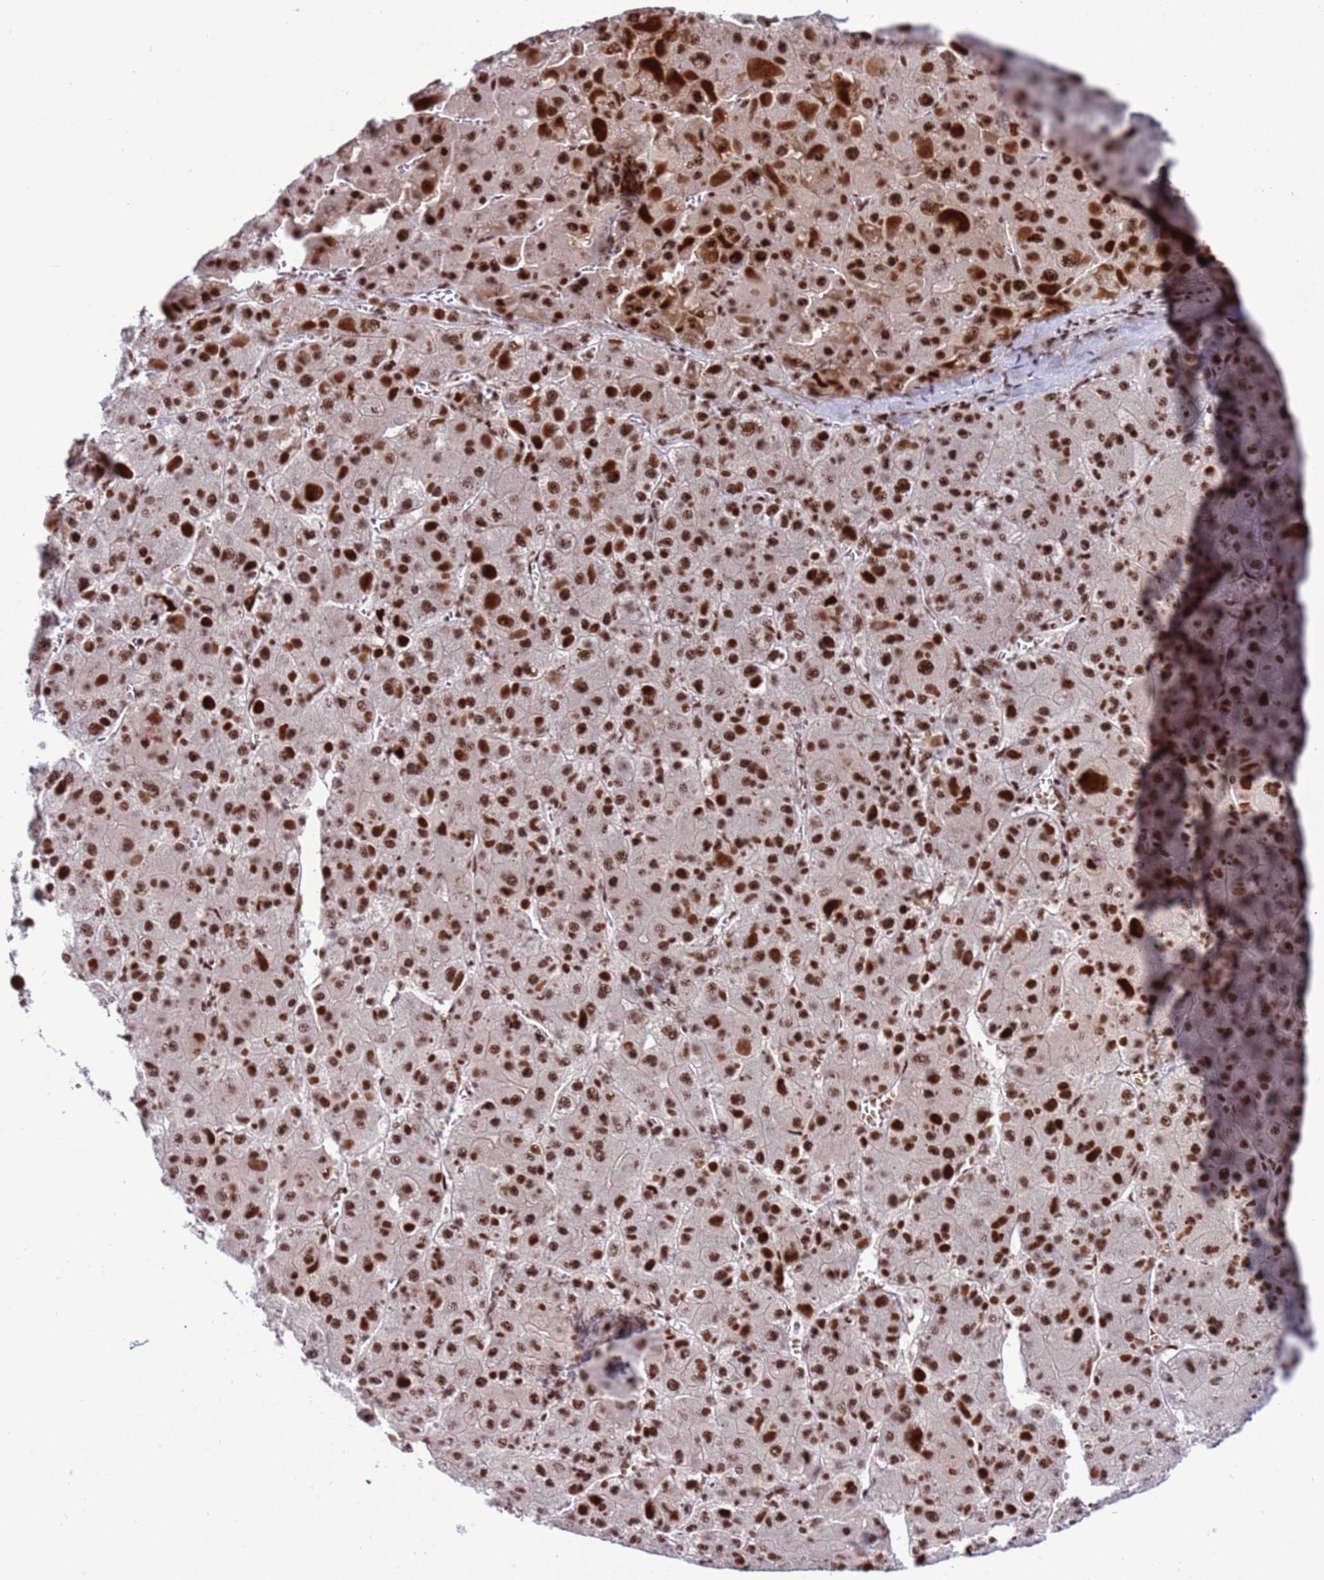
{"staining": {"intensity": "strong", "quantity": ">75%", "location": "nuclear"}, "tissue": "liver cancer", "cell_type": "Tumor cells", "image_type": "cancer", "snomed": [{"axis": "morphology", "description": "Carcinoma, Hepatocellular, NOS"}, {"axis": "topography", "description": "Liver"}], "caption": "This is a micrograph of immunohistochemistry staining of liver hepatocellular carcinoma, which shows strong positivity in the nuclear of tumor cells.", "gene": "THOC2", "patient": {"sex": "female", "age": 73}}